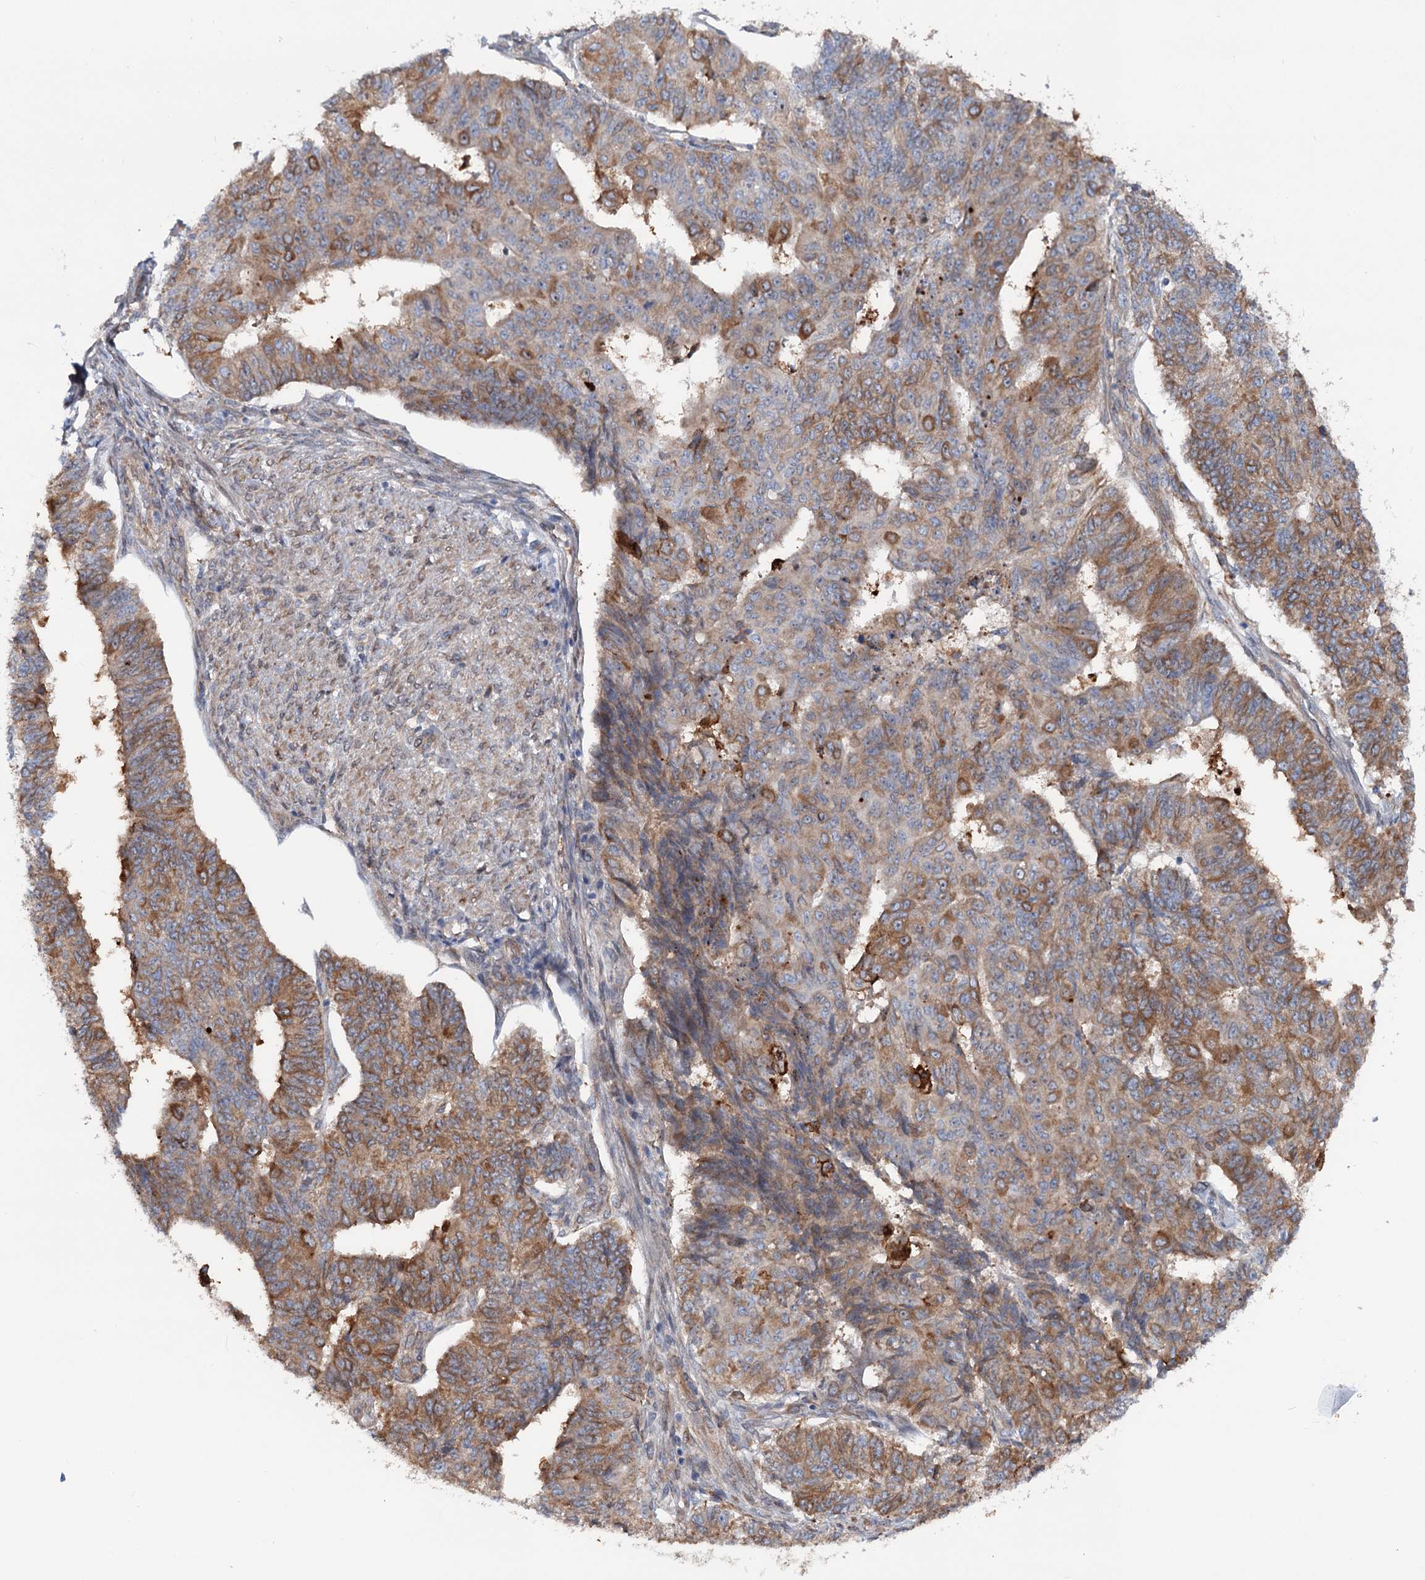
{"staining": {"intensity": "moderate", "quantity": ">75%", "location": "cytoplasmic/membranous"}, "tissue": "endometrial cancer", "cell_type": "Tumor cells", "image_type": "cancer", "snomed": [{"axis": "morphology", "description": "Adenocarcinoma, NOS"}, {"axis": "topography", "description": "Endometrium"}], "caption": "A high-resolution micrograph shows immunohistochemistry staining of endometrial cancer (adenocarcinoma), which reveals moderate cytoplasmic/membranous positivity in approximately >75% of tumor cells.", "gene": "PTDSS2", "patient": {"sex": "female", "age": 32}}